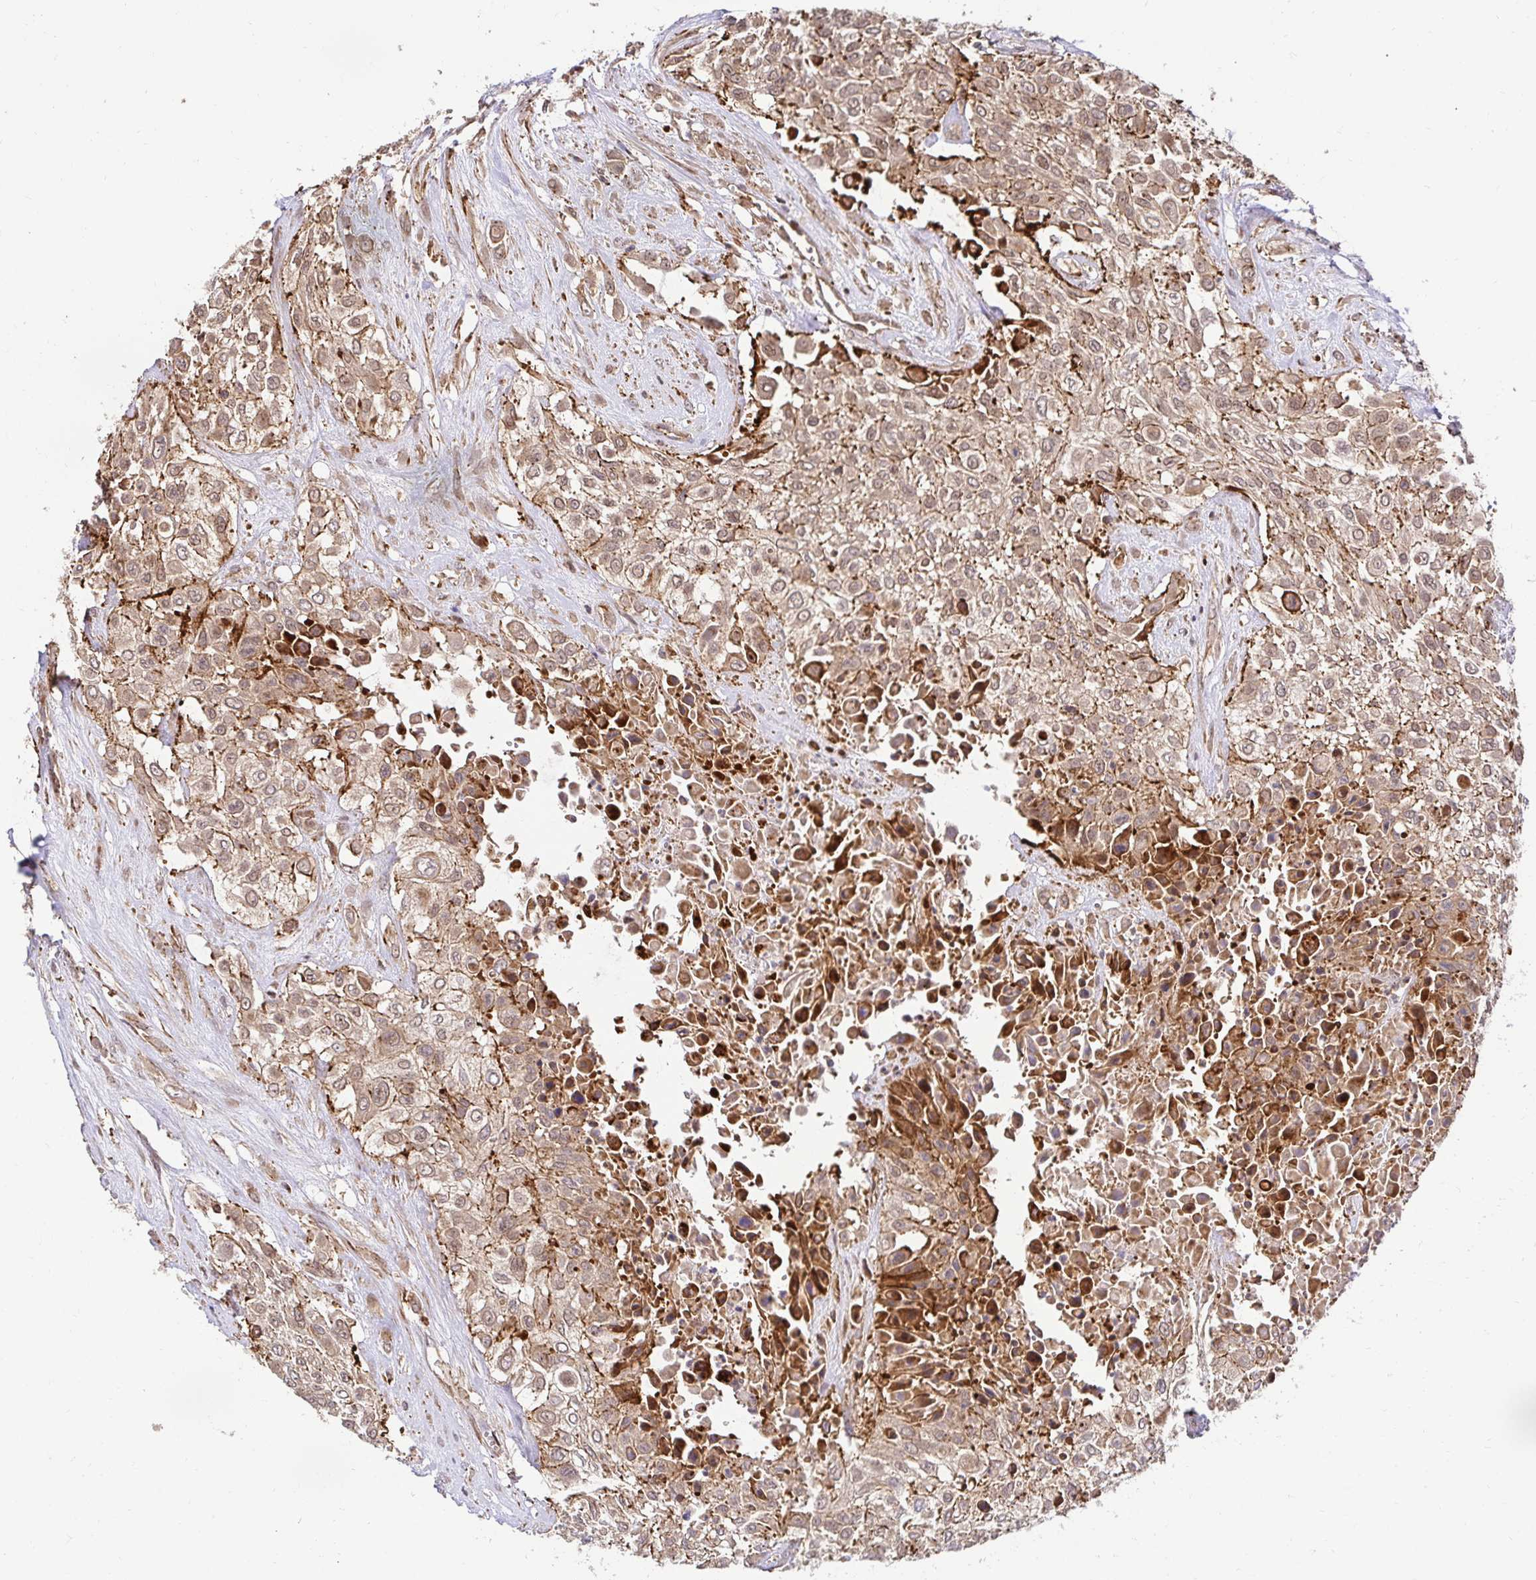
{"staining": {"intensity": "moderate", "quantity": "<25%", "location": "cytoplasmic/membranous,nuclear"}, "tissue": "urothelial cancer", "cell_type": "Tumor cells", "image_type": "cancer", "snomed": [{"axis": "morphology", "description": "Urothelial carcinoma, High grade"}, {"axis": "topography", "description": "Urinary bladder"}], "caption": "Brown immunohistochemical staining in high-grade urothelial carcinoma exhibits moderate cytoplasmic/membranous and nuclear positivity in about <25% of tumor cells.", "gene": "PSMA4", "patient": {"sex": "male", "age": 57}}